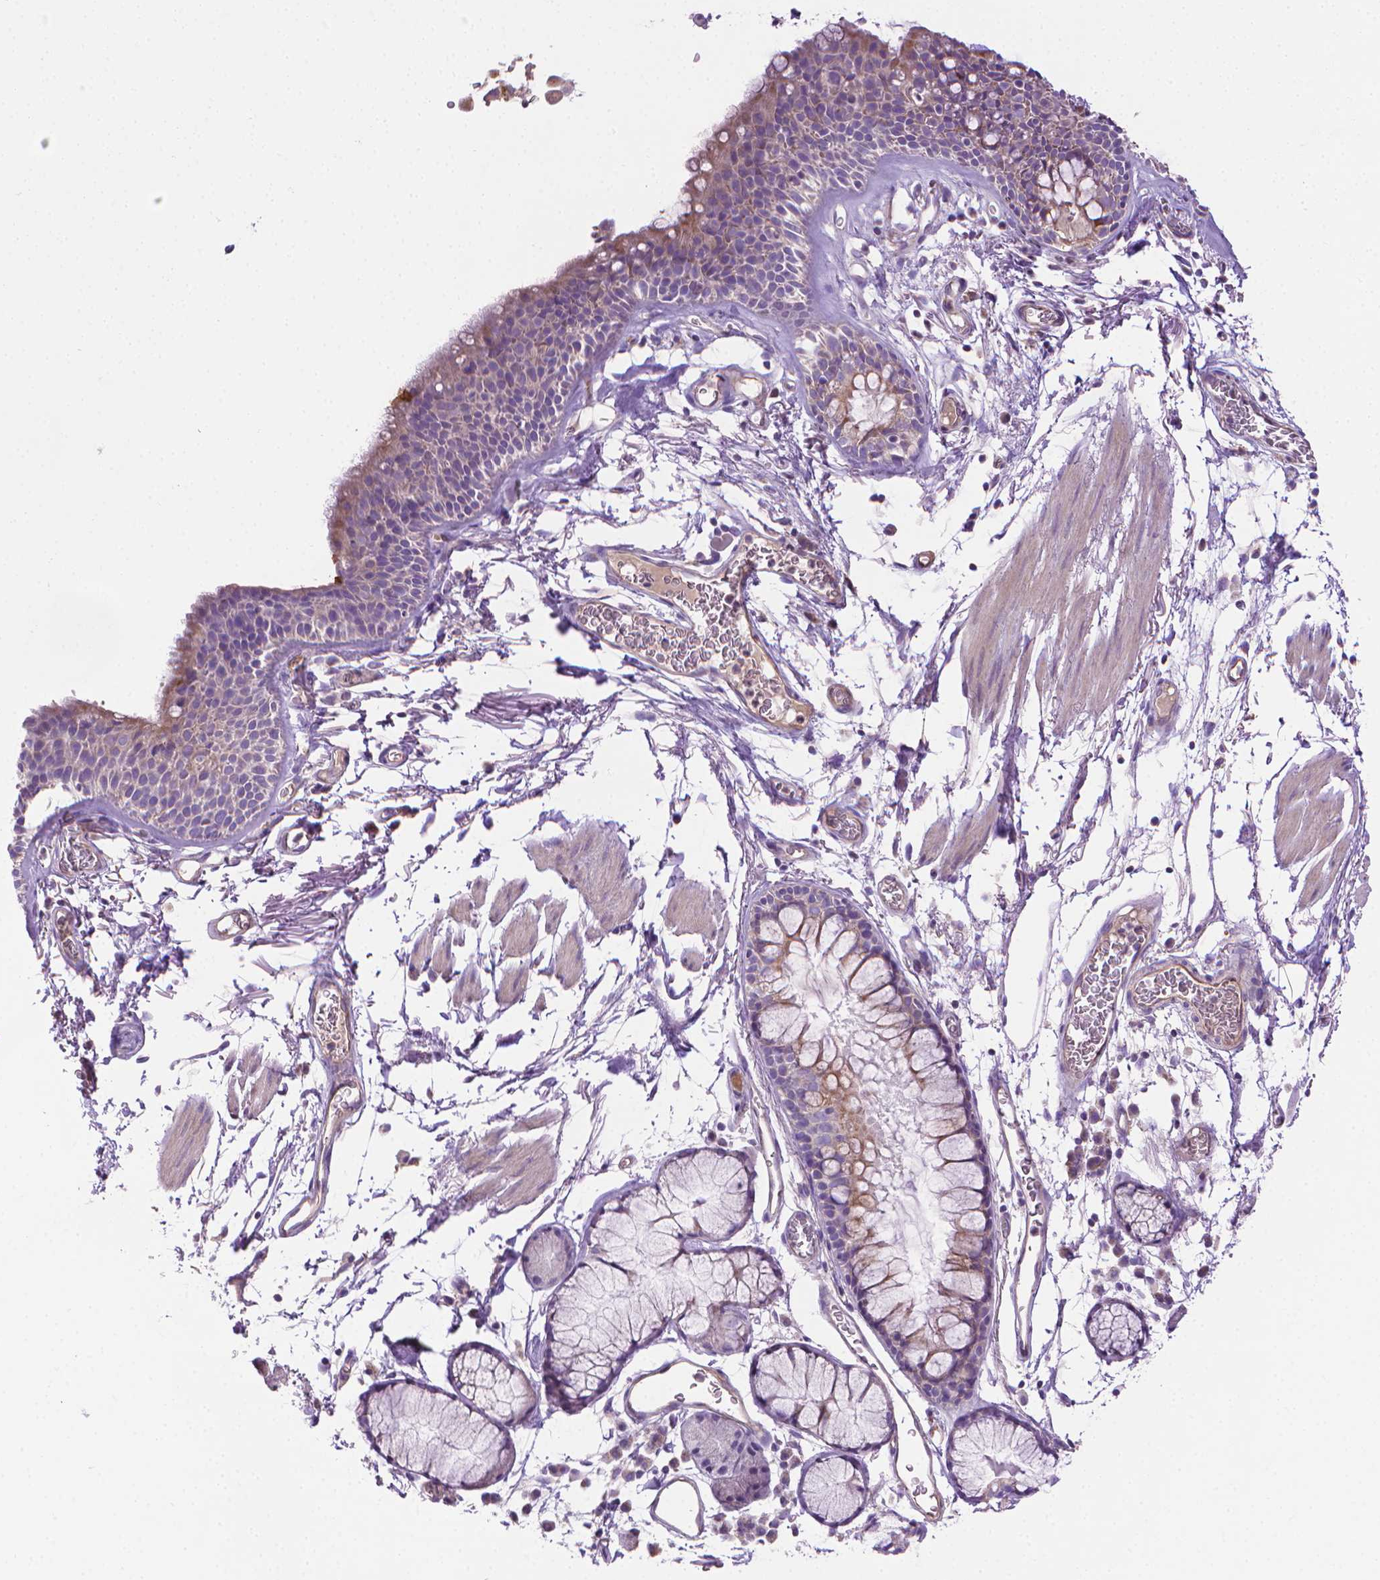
{"staining": {"intensity": "weak", "quantity": "25%-75%", "location": "cytoplasmic/membranous"}, "tissue": "bronchus", "cell_type": "Respiratory epithelial cells", "image_type": "normal", "snomed": [{"axis": "morphology", "description": "Normal tissue, NOS"}, {"axis": "topography", "description": "Cartilage tissue"}, {"axis": "topography", "description": "Bronchus"}], "caption": "Immunohistochemical staining of benign bronchus reveals weak cytoplasmic/membranous protein expression in approximately 25%-75% of respiratory epithelial cells. The staining was performed using DAB (3,3'-diaminobenzidine) to visualize the protein expression in brown, while the nuclei were stained in blue with hematoxylin (Magnification: 20x).", "gene": "SLC51B", "patient": {"sex": "female", "age": 79}}